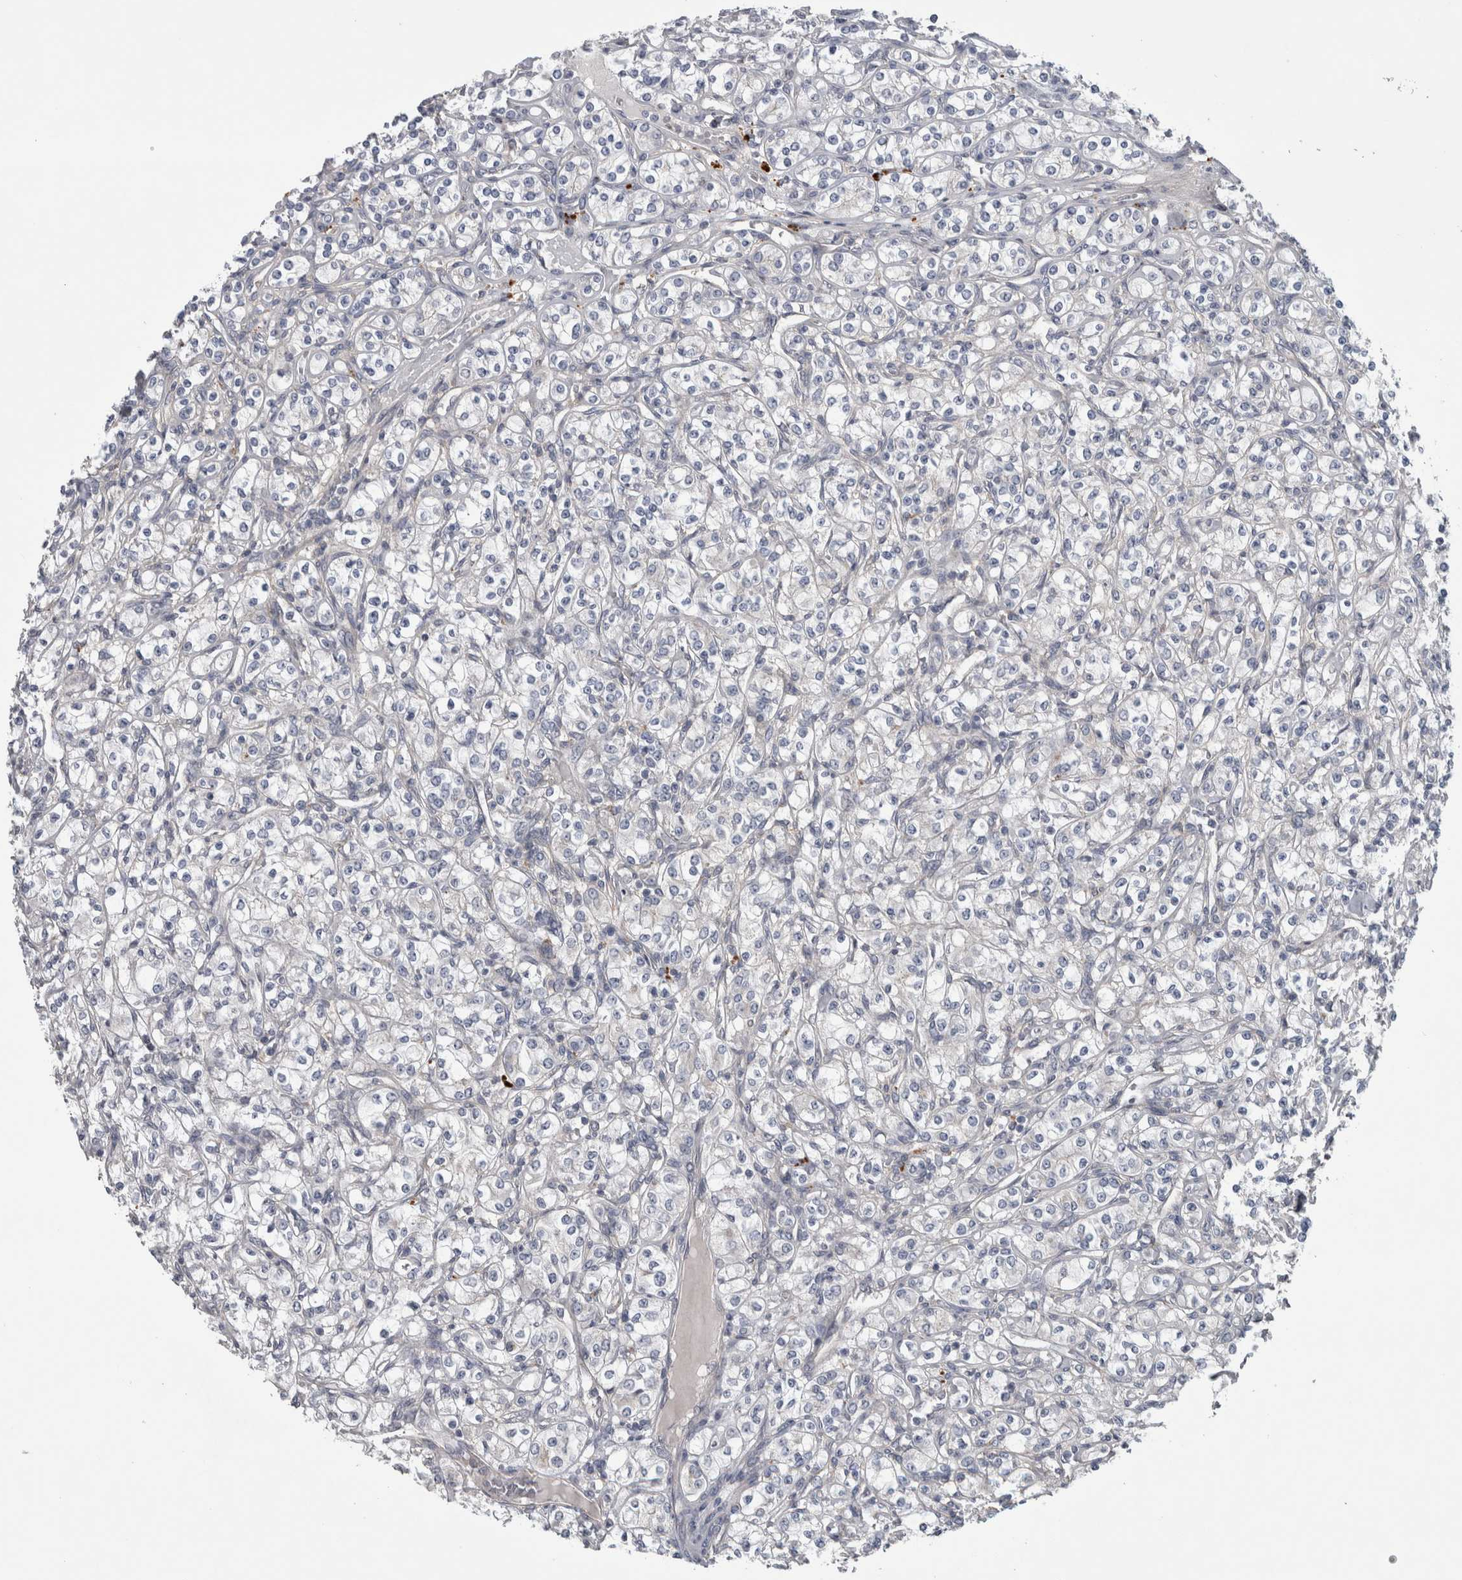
{"staining": {"intensity": "negative", "quantity": "none", "location": "none"}, "tissue": "renal cancer", "cell_type": "Tumor cells", "image_type": "cancer", "snomed": [{"axis": "morphology", "description": "Adenocarcinoma, NOS"}, {"axis": "topography", "description": "Kidney"}], "caption": "DAB immunohistochemical staining of human renal cancer reveals no significant expression in tumor cells.", "gene": "ATXN2", "patient": {"sex": "male", "age": 77}}